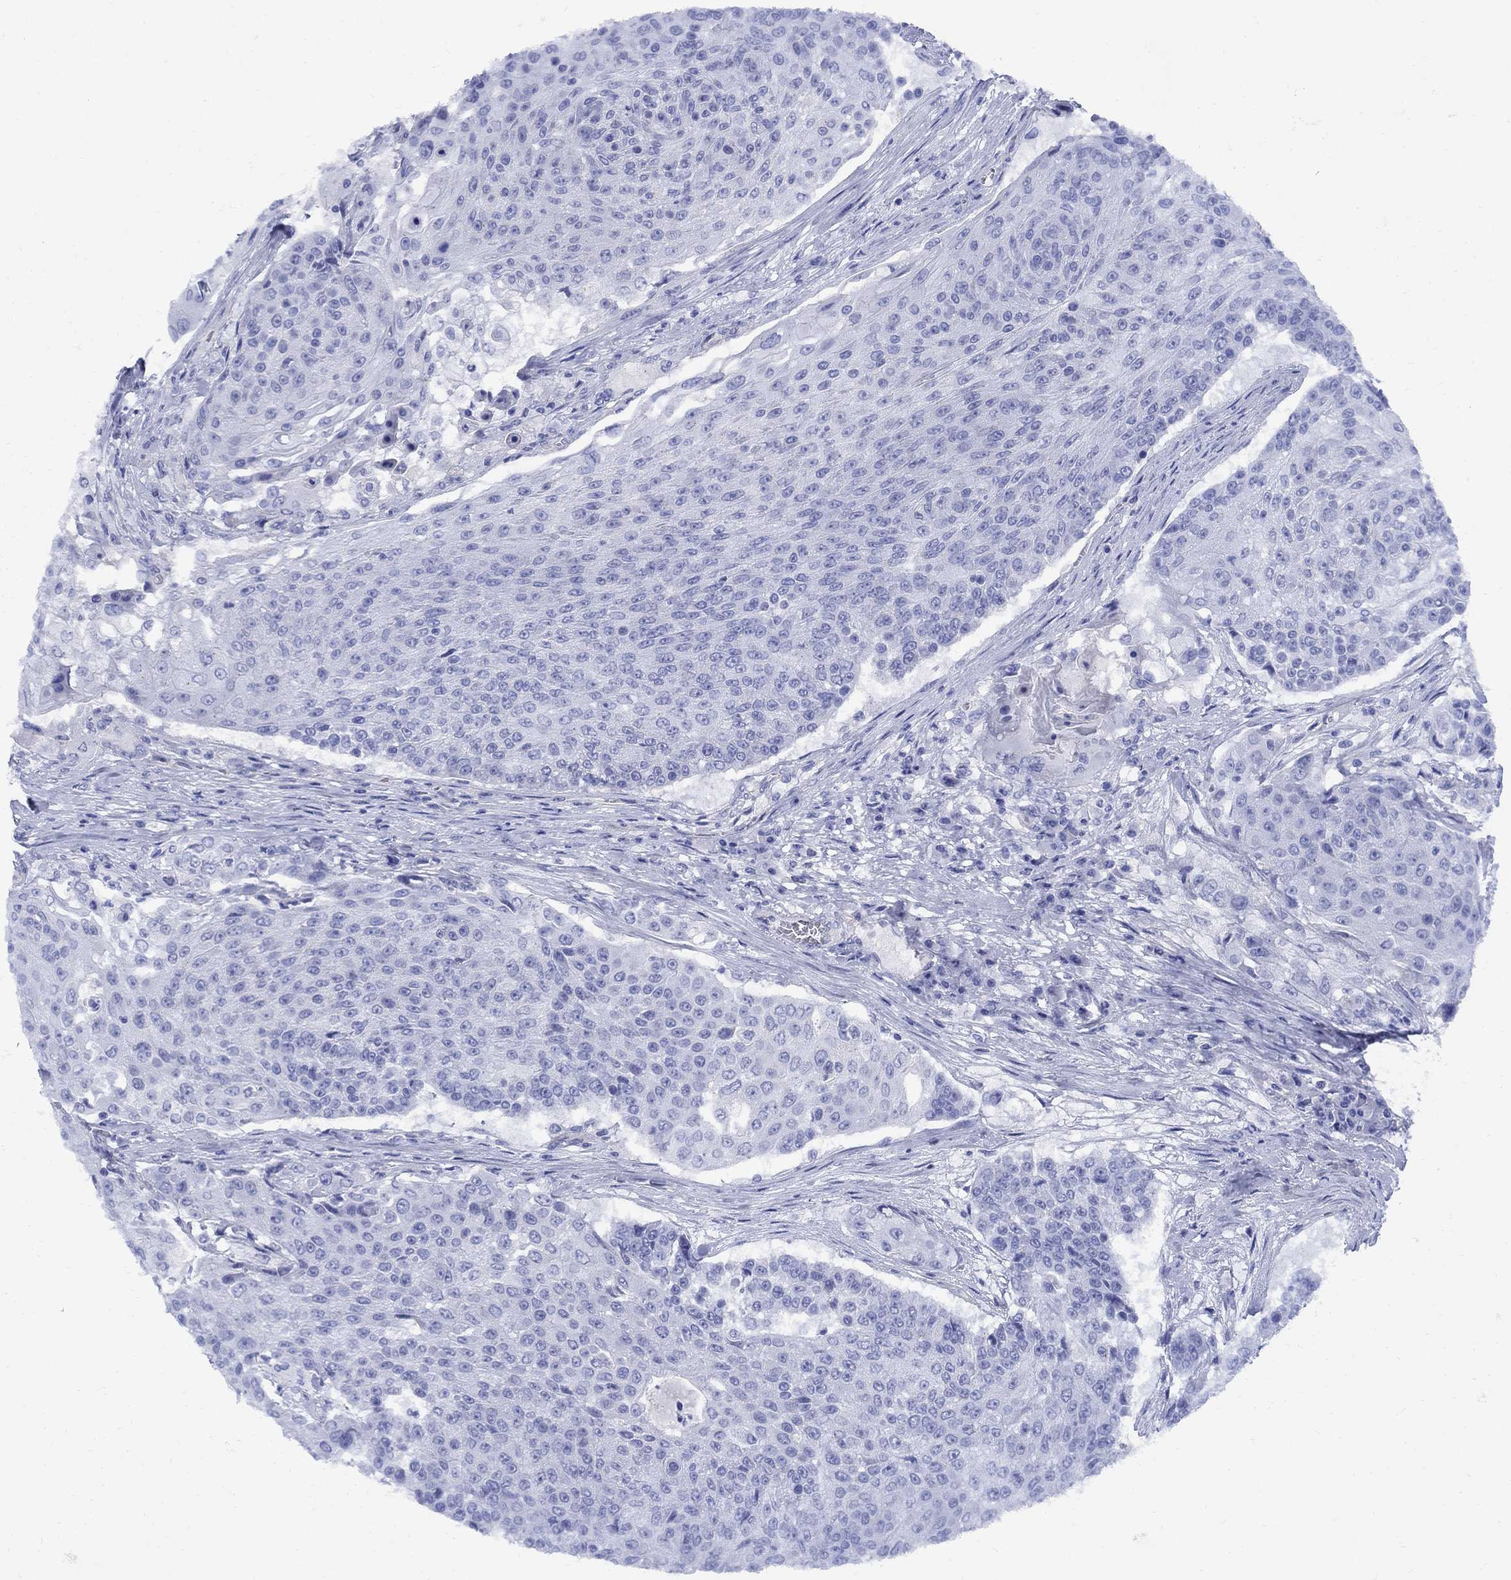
{"staining": {"intensity": "negative", "quantity": "none", "location": "none"}, "tissue": "urothelial cancer", "cell_type": "Tumor cells", "image_type": "cancer", "snomed": [{"axis": "morphology", "description": "Urothelial carcinoma, High grade"}, {"axis": "topography", "description": "Urinary bladder"}], "caption": "High-grade urothelial carcinoma stained for a protein using IHC shows no staining tumor cells.", "gene": "SMCP", "patient": {"sex": "female", "age": 63}}